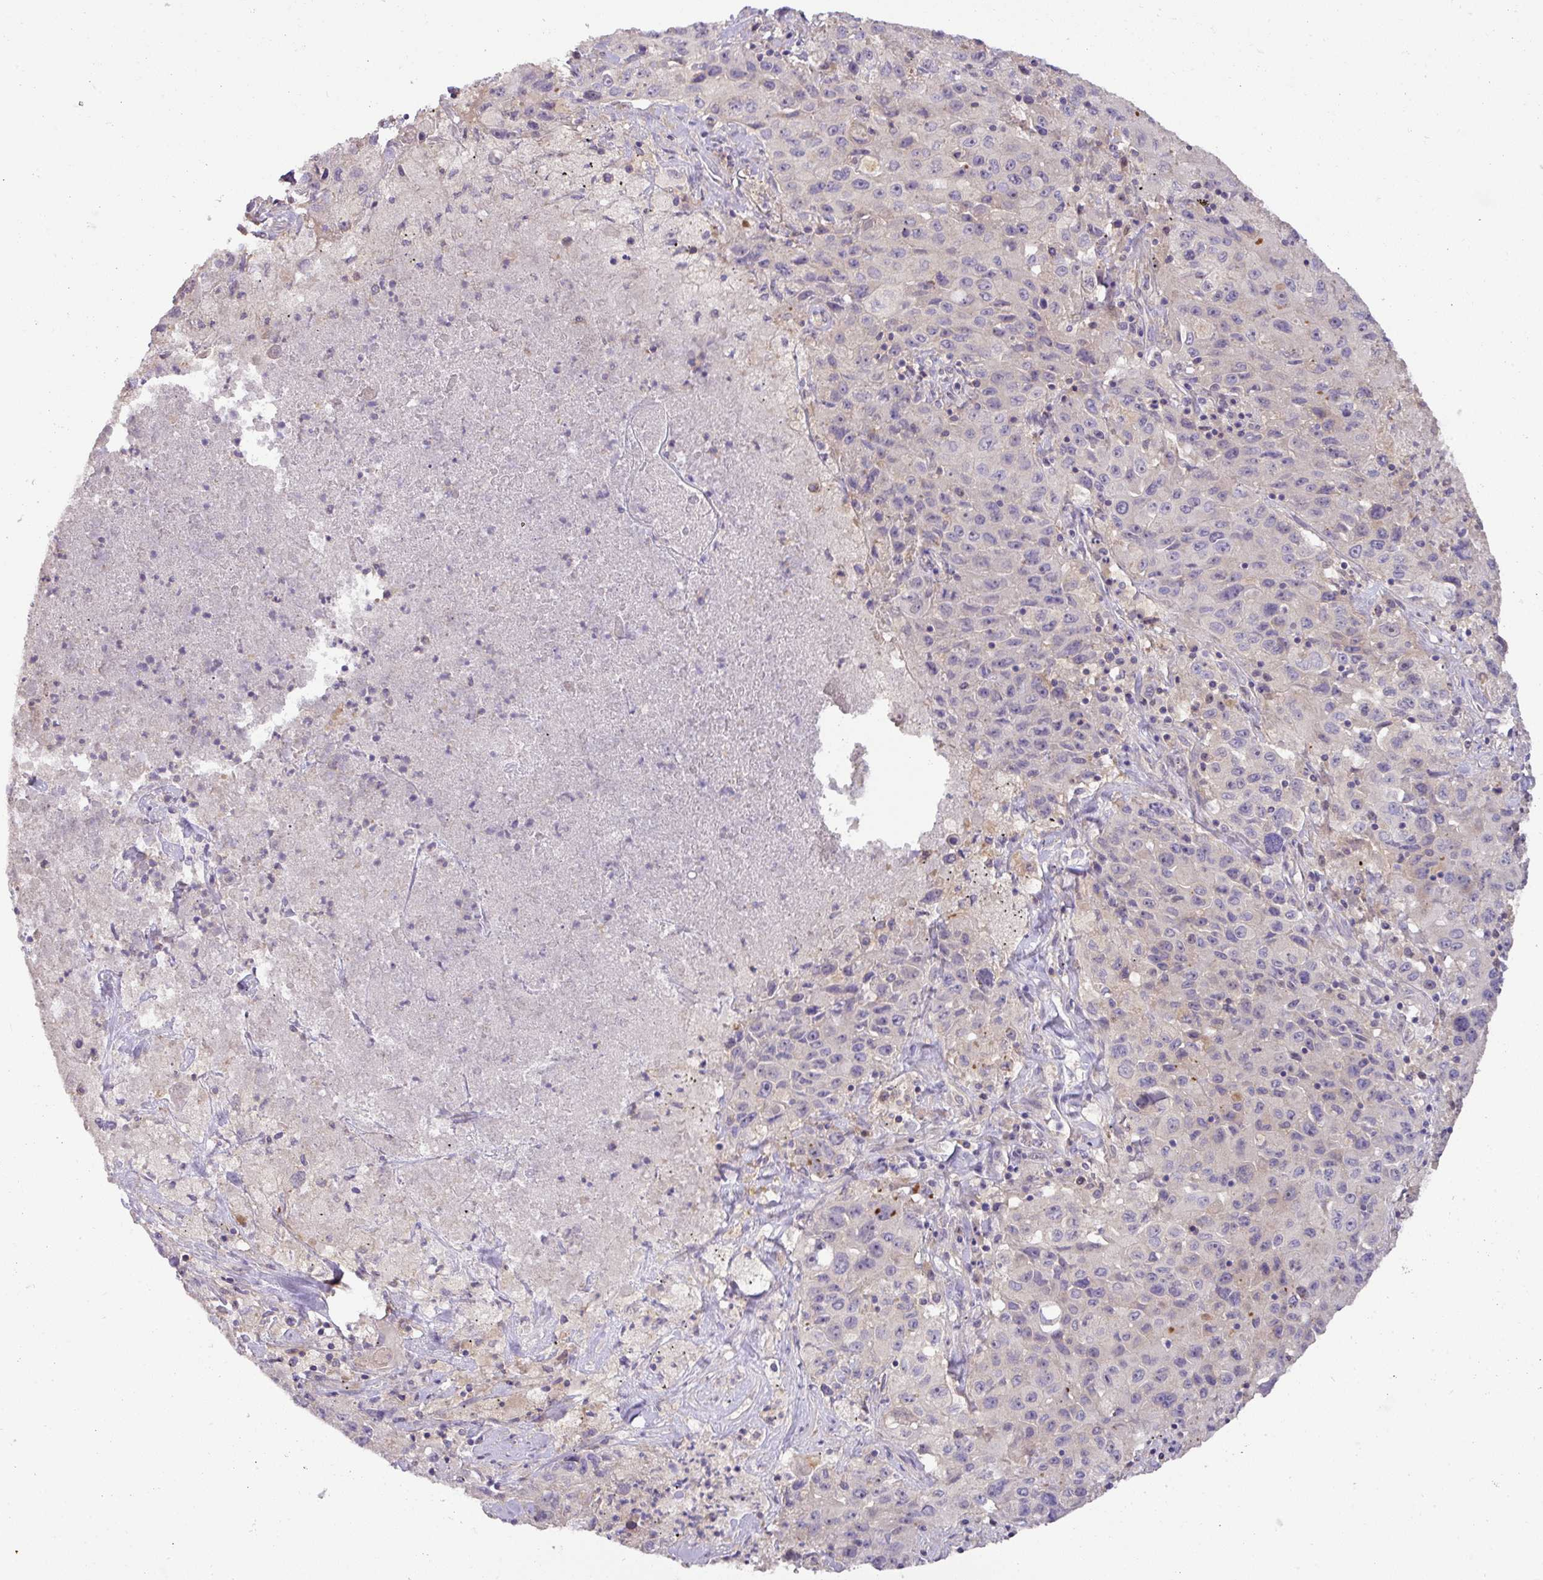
{"staining": {"intensity": "negative", "quantity": "none", "location": "none"}, "tissue": "lung cancer", "cell_type": "Tumor cells", "image_type": "cancer", "snomed": [{"axis": "morphology", "description": "Squamous cell carcinoma, NOS"}, {"axis": "topography", "description": "Lung"}], "caption": "The IHC histopathology image has no significant staining in tumor cells of squamous cell carcinoma (lung) tissue.", "gene": "HOXC13", "patient": {"sex": "male", "age": 63}}